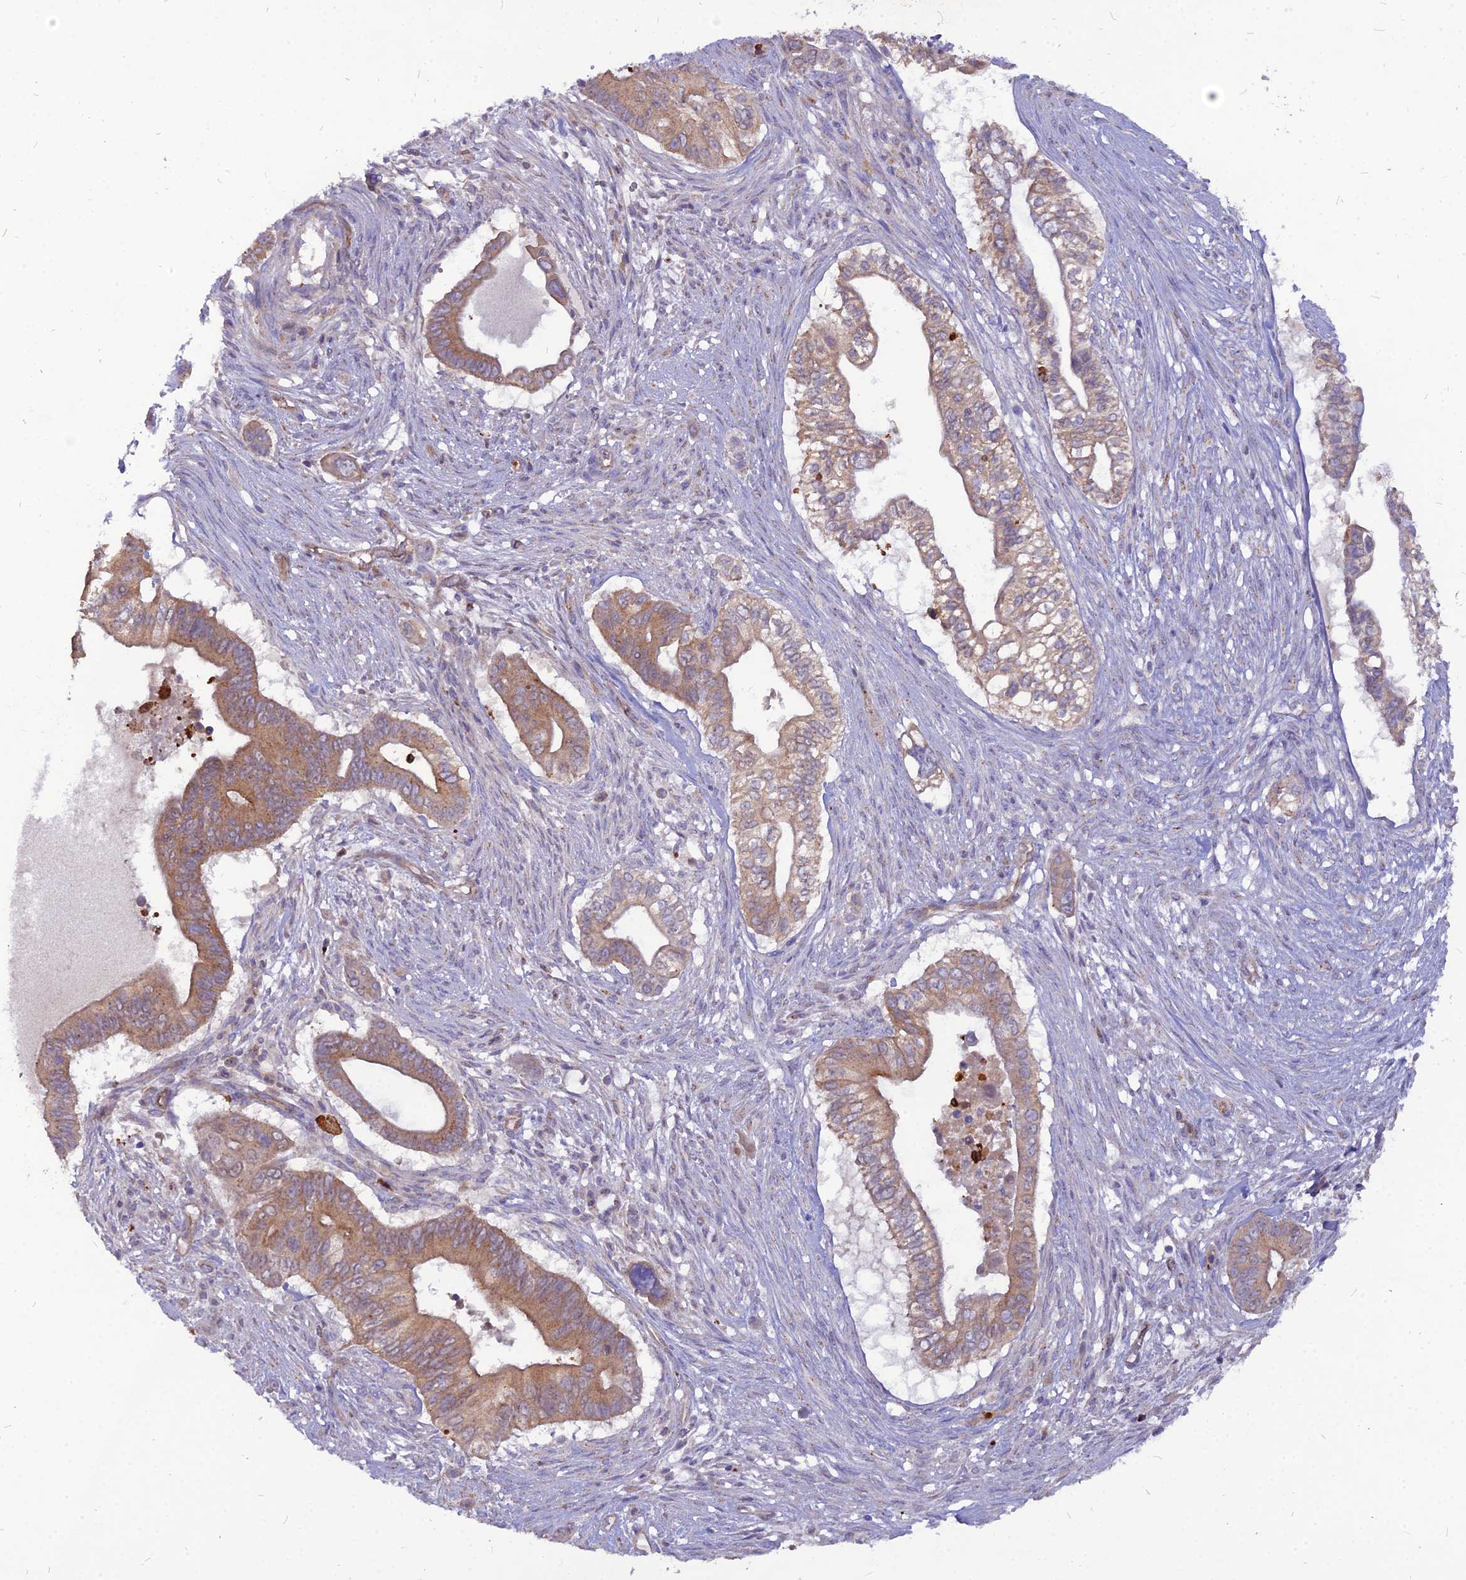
{"staining": {"intensity": "moderate", "quantity": "25%-75%", "location": "cytoplasmic/membranous"}, "tissue": "pancreatic cancer", "cell_type": "Tumor cells", "image_type": "cancer", "snomed": [{"axis": "morphology", "description": "Adenocarcinoma, NOS"}, {"axis": "topography", "description": "Pancreas"}], "caption": "Human pancreatic cancer (adenocarcinoma) stained for a protein (brown) shows moderate cytoplasmic/membranous positive staining in about 25%-75% of tumor cells.", "gene": "PCED1B", "patient": {"sex": "male", "age": 68}}